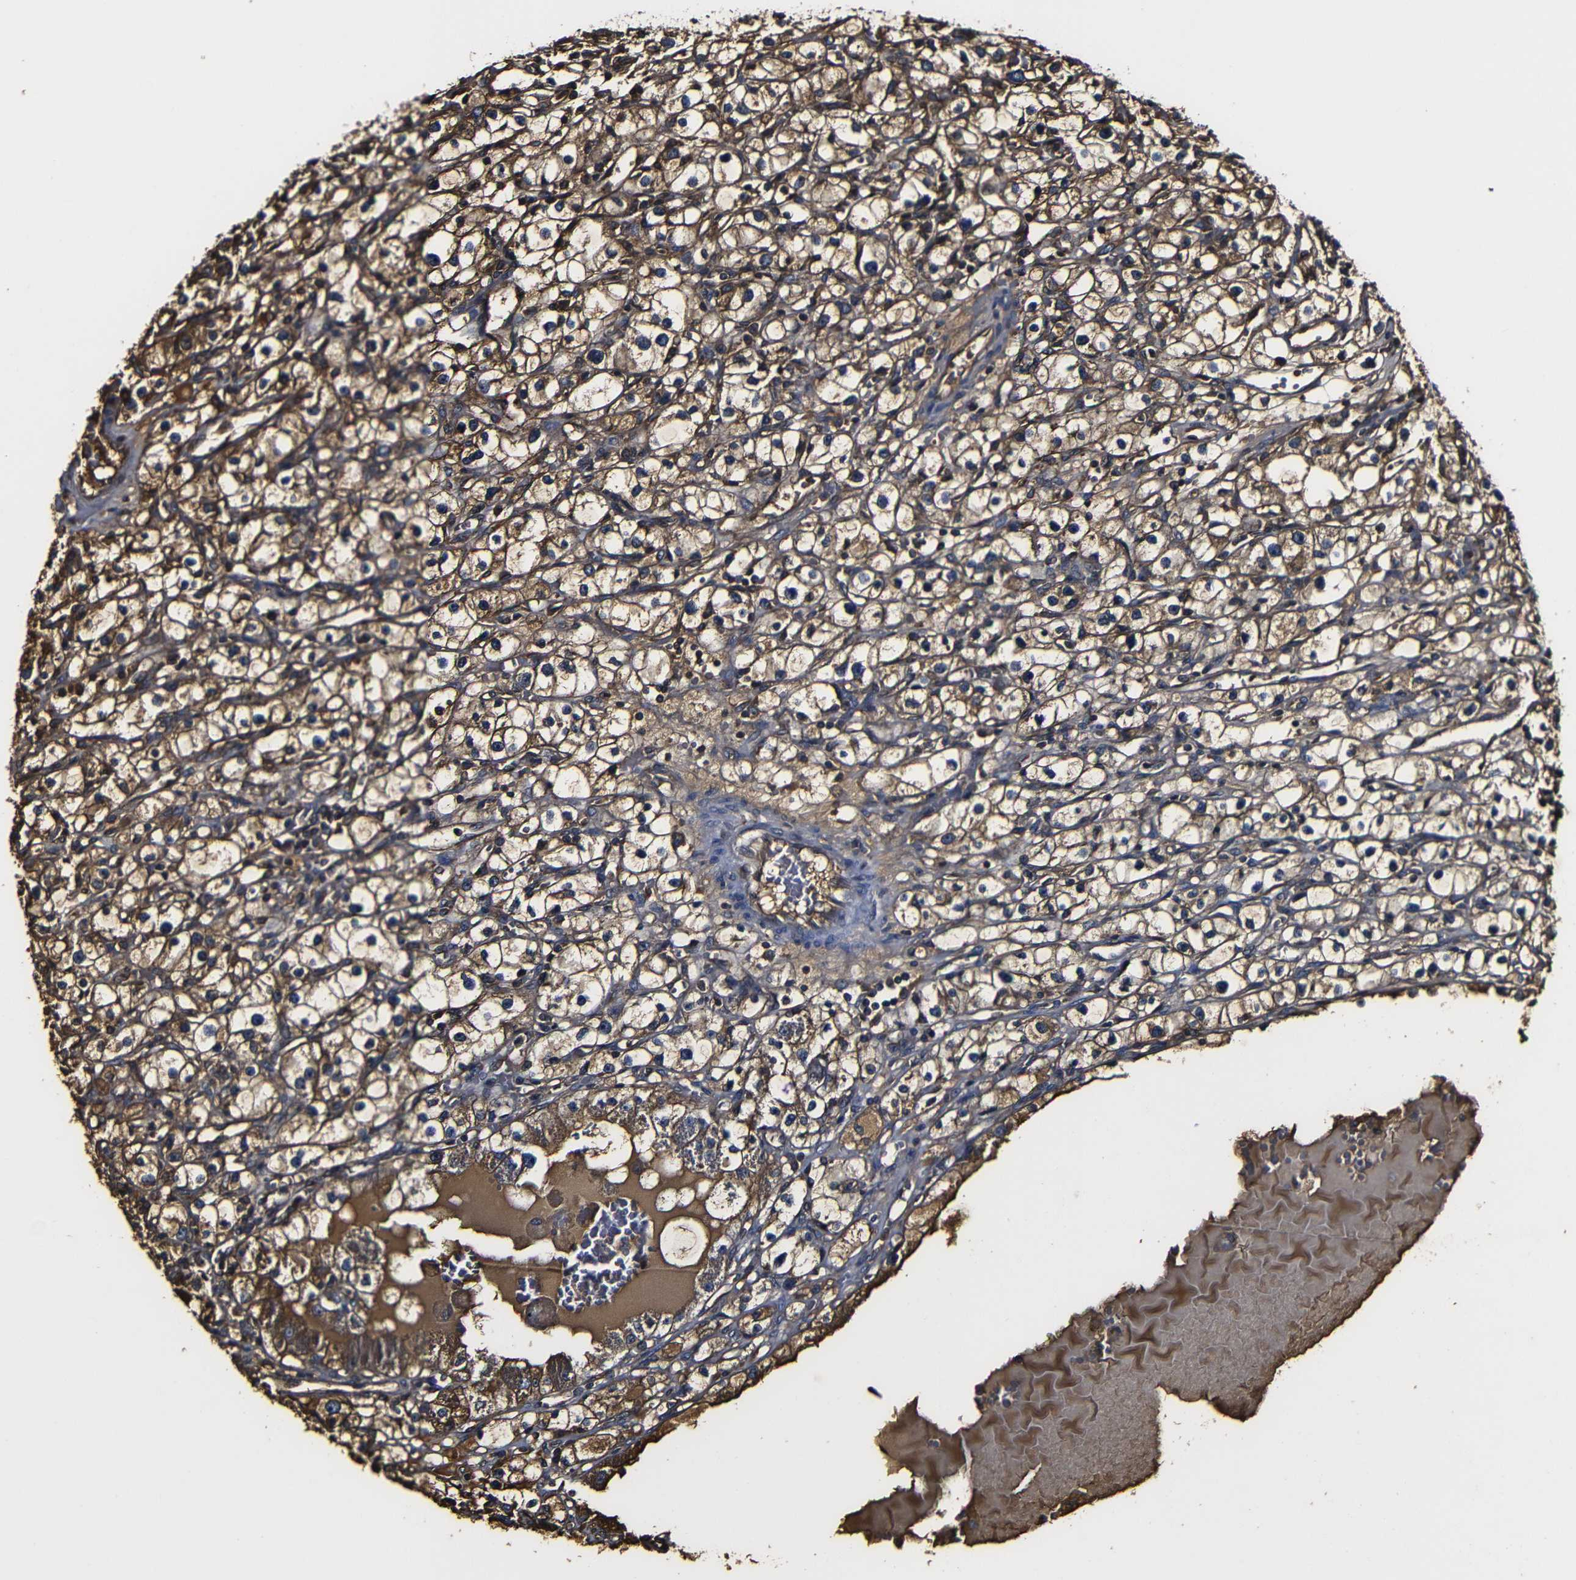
{"staining": {"intensity": "moderate", "quantity": ">75%", "location": "cytoplasmic/membranous,nuclear"}, "tissue": "renal cancer", "cell_type": "Tumor cells", "image_type": "cancer", "snomed": [{"axis": "morphology", "description": "Adenocarcinoma, NOS"}, {"axis": "topography", "description": "Kidney"}], "caption": "DAB immunohistochemical staining of renal cancer reveals moderate cytoplasmic/membranous and nuclear protein expression in approximately >75% of tumor cells.", "gene": "MSN", "patient": {"sex": "male", "age": 56}}